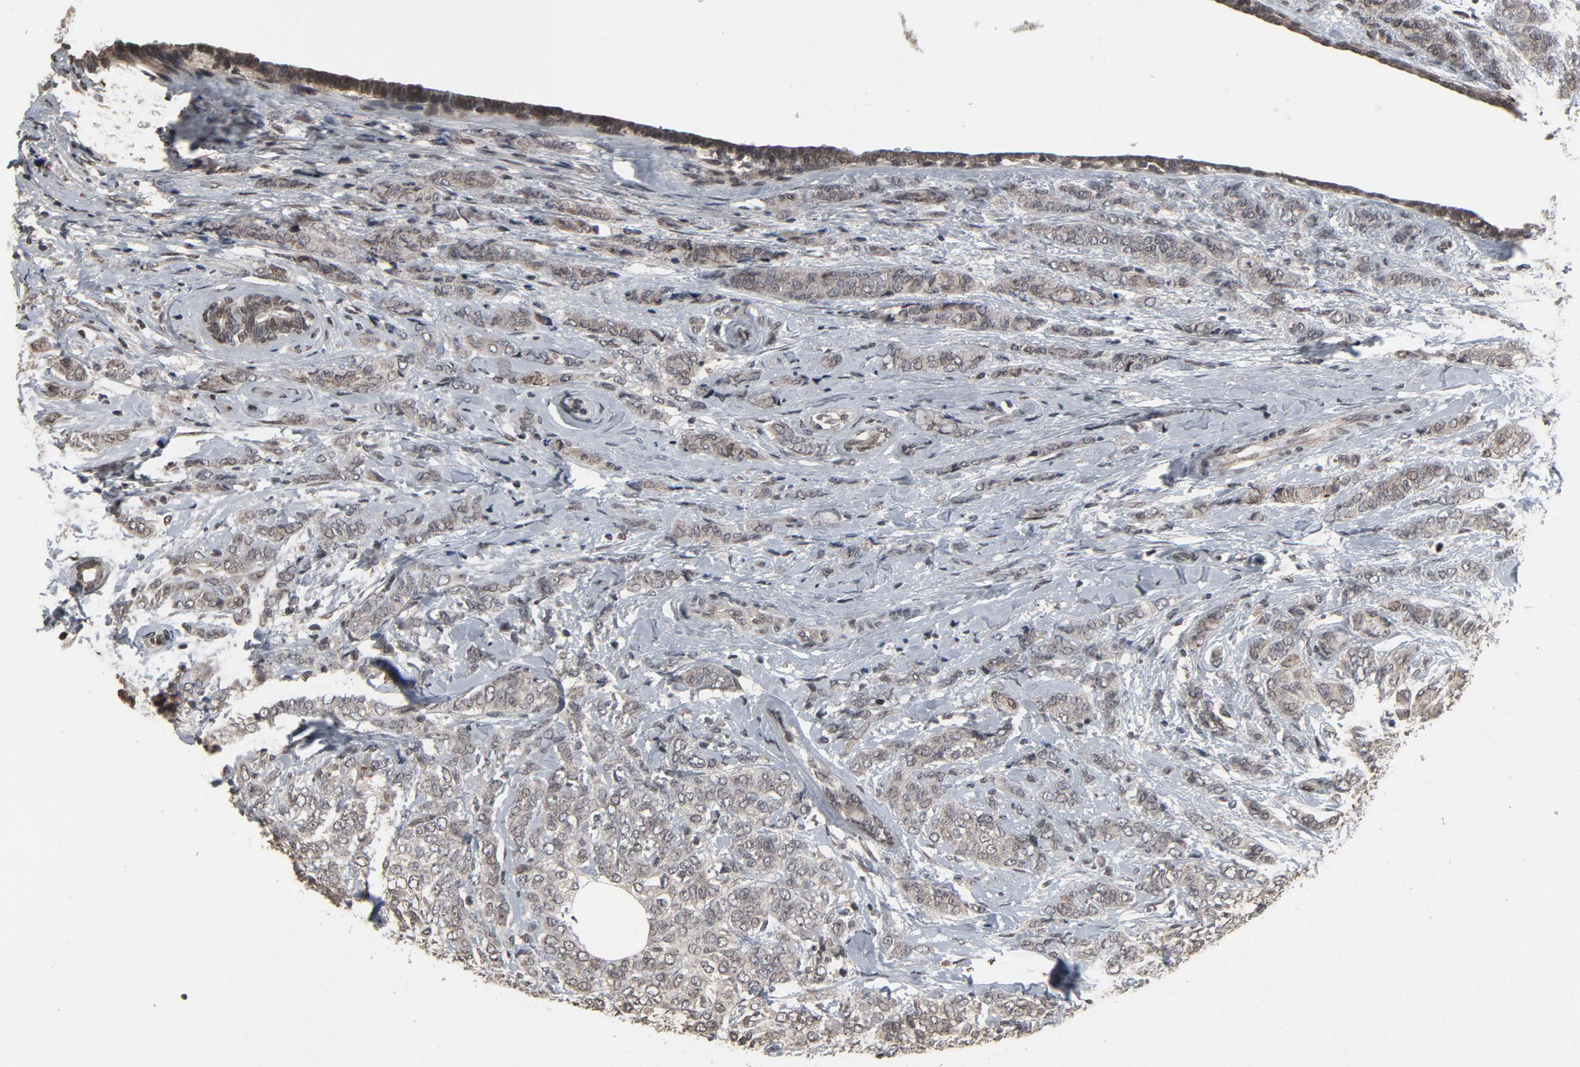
{"staining": {"intensity": "weak", "quantity": ">75%", "location": "cytoplasmic/membranous,nuclear"}, "tissue": "breast cancer", "cell_type": "Tumor cells", "image_type": "cancer", "snomed": [{"axis": "morphology", "description": "Lobular carcinoma"}, {"axis": "topography", "description": "Breast"}], "caption": "There is low levels of weak cytoplasmic/membranous and nuclear expression in tumor cells of breast cancer (lobular carcinoma), as demonstrated by immunohistochemical staining (brown color).", "gene": "POM121", "patient": {"sex": "female", "age": 60}}